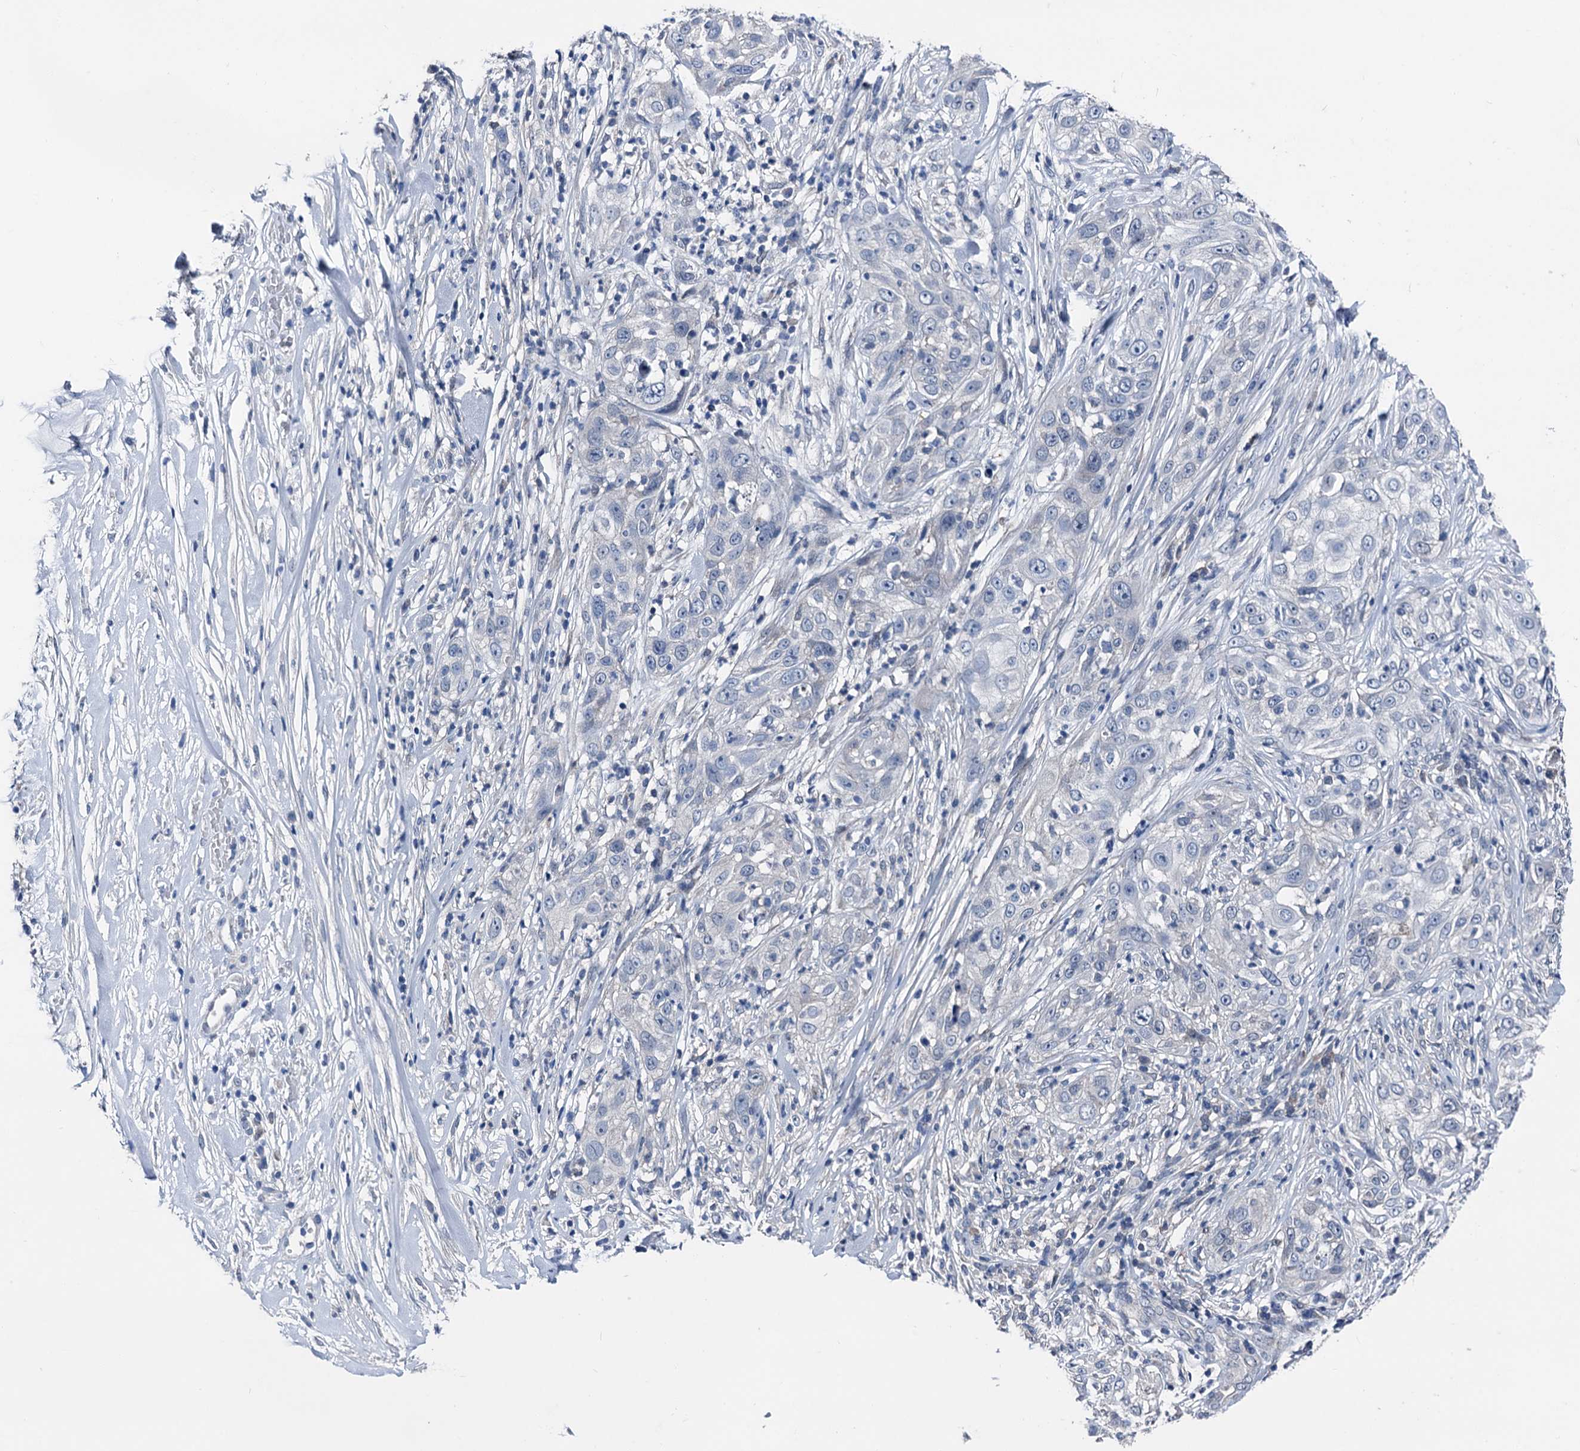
{"staining": {"intensity": "negative", "quantity": "none", "location": "none"}, "tissue": "skin cancer", "cell_type": "Tumor cells", "image_type": "cancer", "snomed": [{"axis": "morphology", "description": "Squamous cell carcinoma, NOS"}, {"axis": "topography", "description": "Skin"}], "caption": "Squamous cell carcinoma (skin) stained for a protein using immunohistochemistry (IHC) exhibits no expression tumor cells.", "gene": "GLO1", "patient": {"sex": "female", "age": 44}}